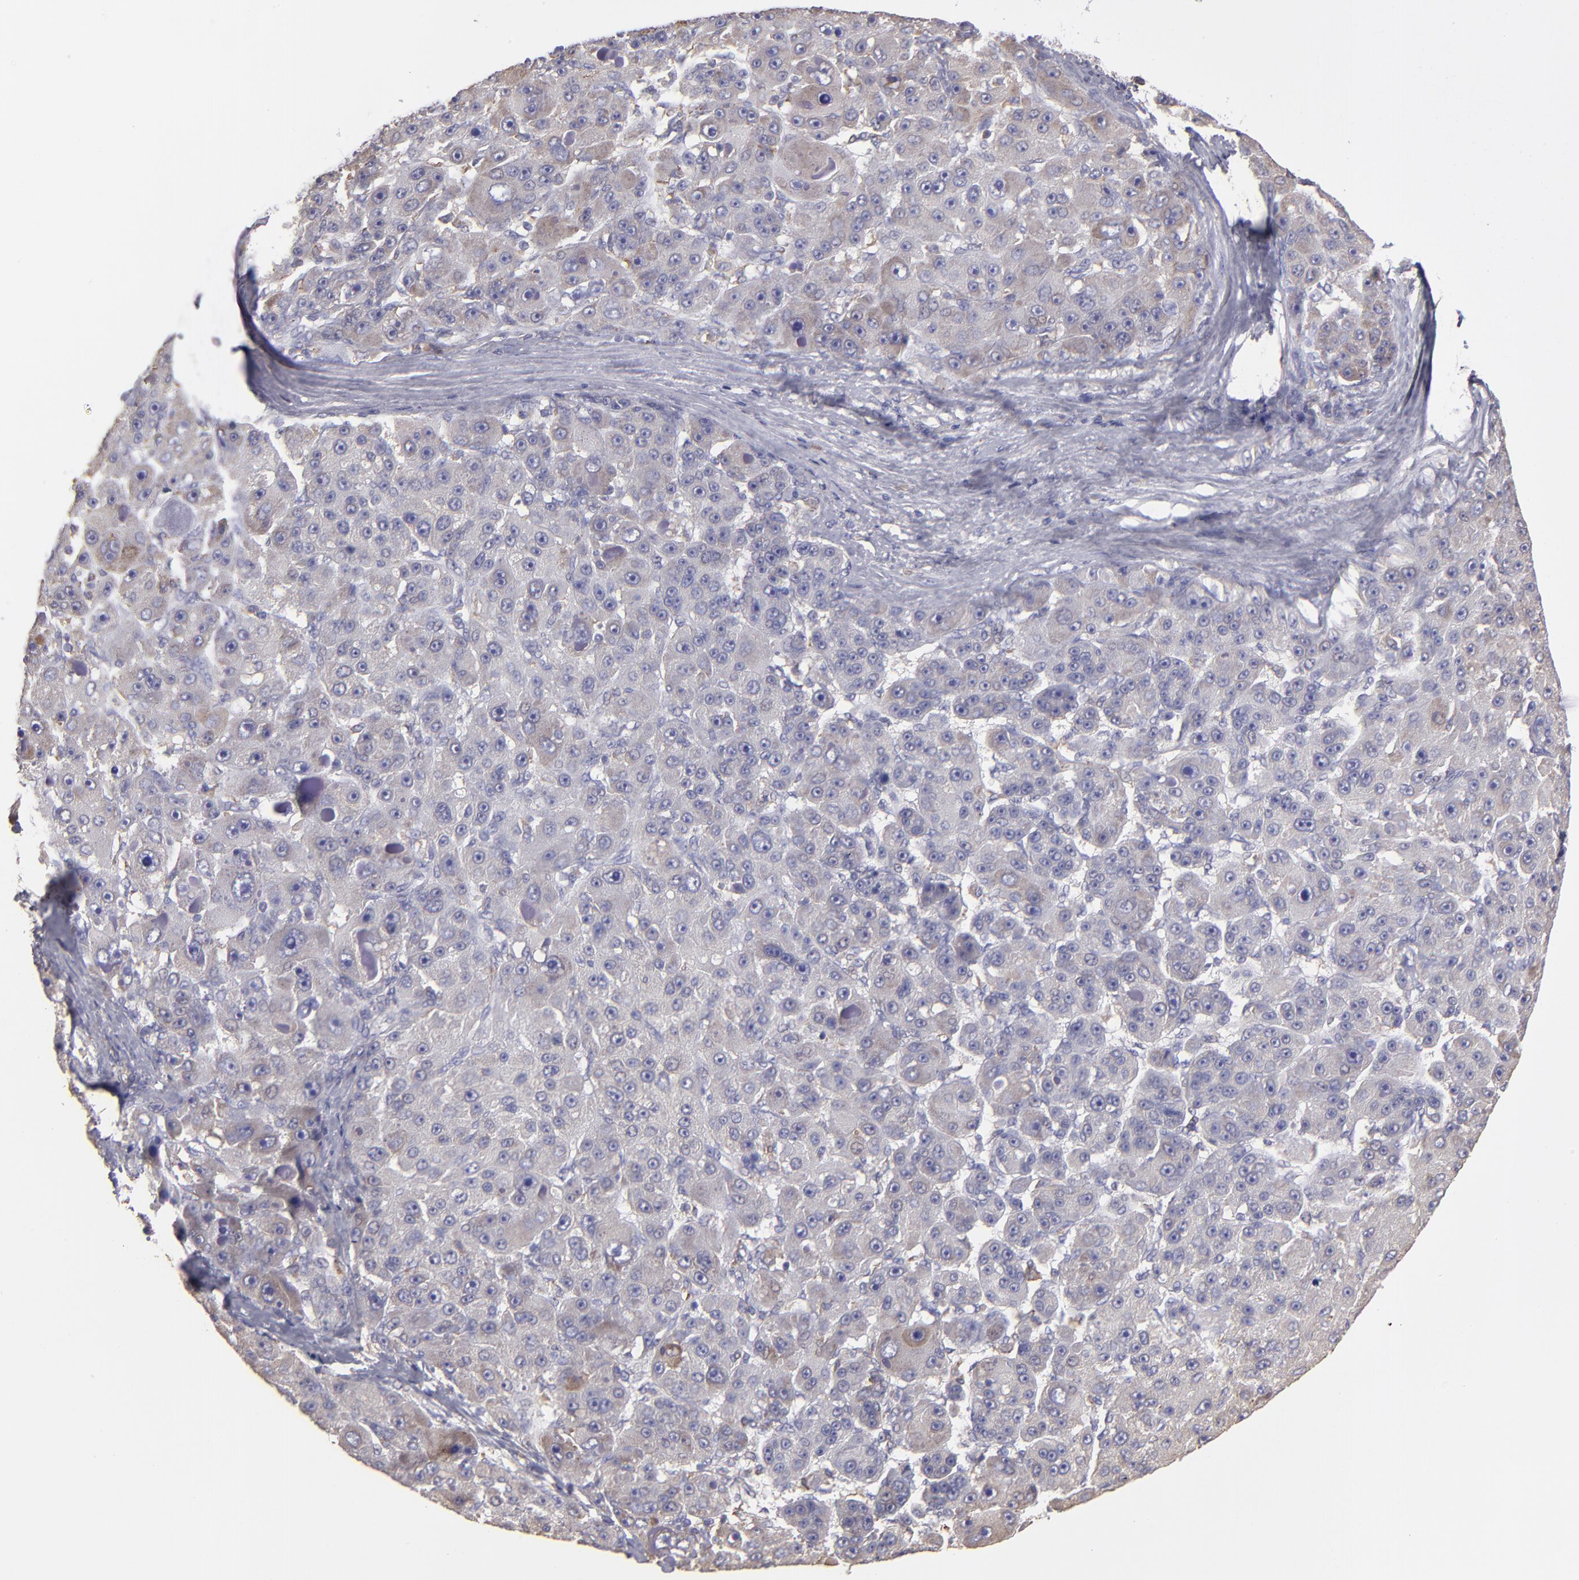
{"staining": {"intensity": "weak", "quantity": "<25%", "location": "cytoplasmic/membranous"}, "tissue": "liver cancer", "cell_type": "Tumor cells", "image_type": "cancer", "snomed": [{"axis": "morphology", "description": "Carcinoma, Hepatocellular, NOS"}, {"axis": "topography", "description": "Liver"}], "caption": "Liver cancer was stained to show a protein in brown. There is no significant staining in tumor cells.", "gene": "CALR", "patient": {"sex": "male", "age": 76}}